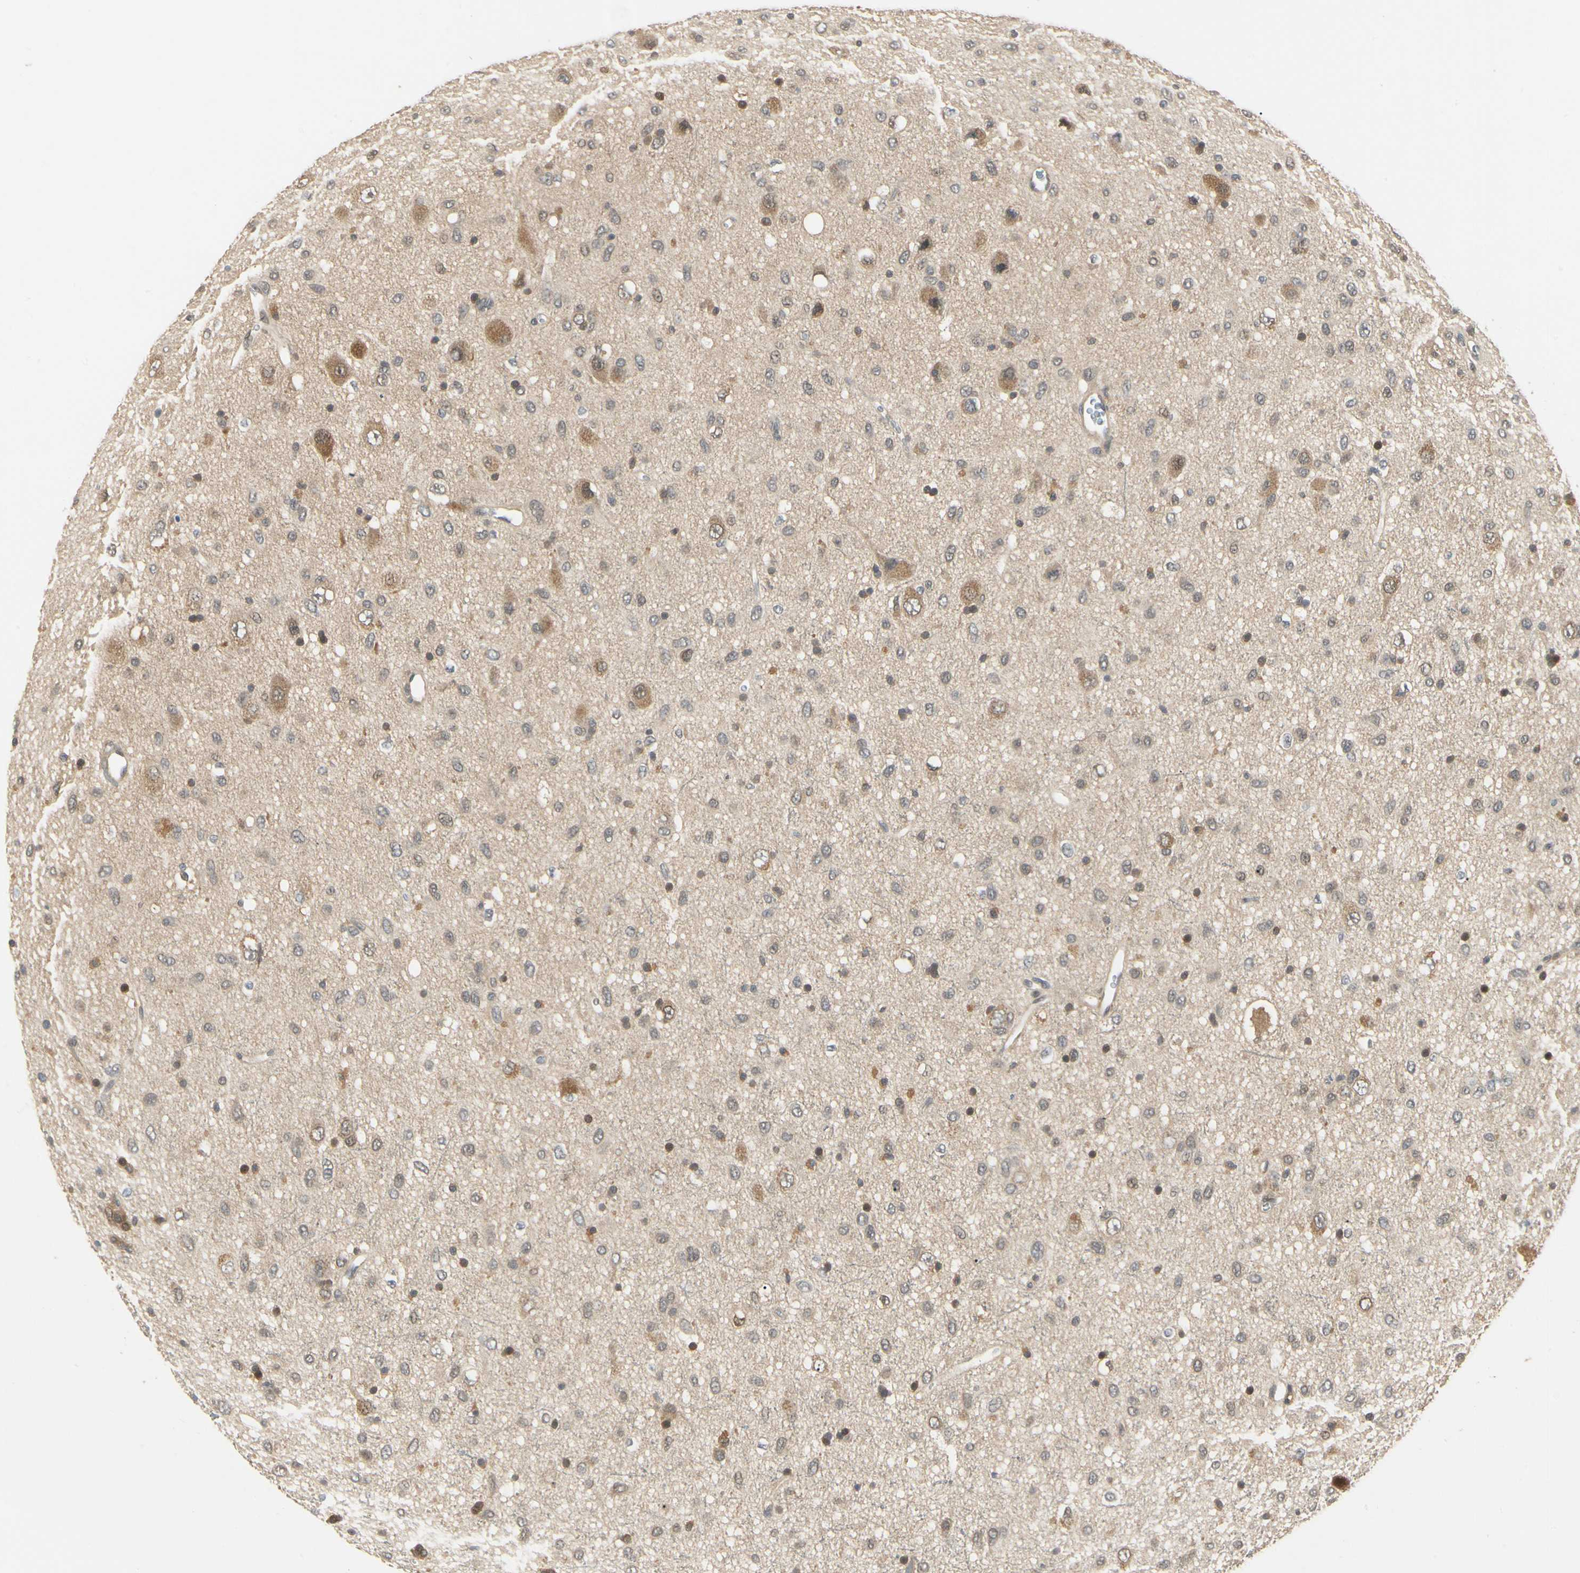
{"staining": {"intensity": "negative", "quantity": "none", "location": "none"}, "tissue": "glioma", "cell_type": "Tumor cells", "image_type": "cancer", "snomed": [{"axis": "morphology", "description": "Glioma, malignant, Low grade"}, {"axis": "topography", "description": "Brain"}], "caption": "There is no significant expression in tumor cells of glioma.", "gene": "UBE2Z", "patient": {"sex": "male", "age": 77}}